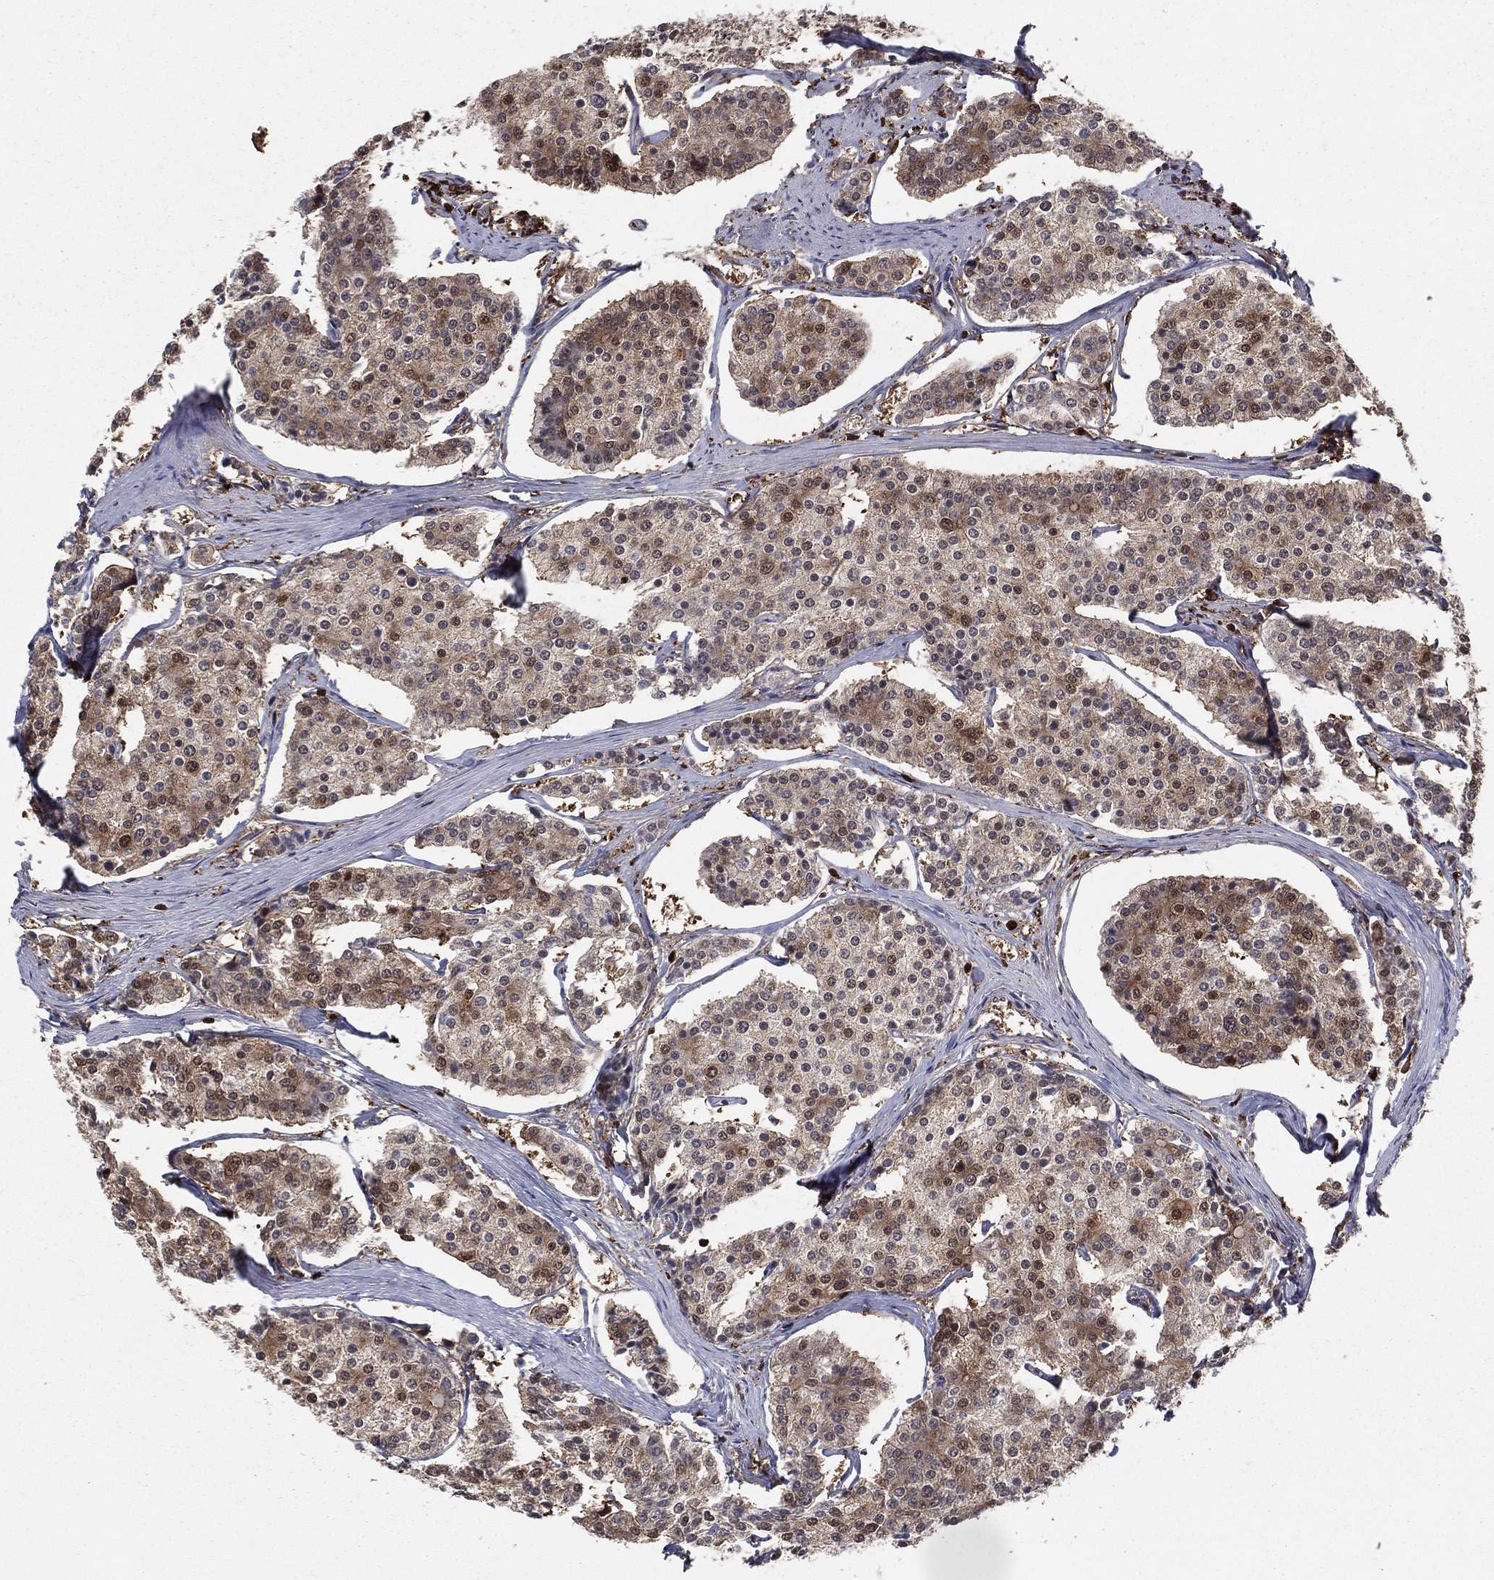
{"staining": {"intensity": "moderate", "quantity": "<25%", "location": "cytoplasmic/membranous,nuclear"}, "tissue": "carcinoid", "cell_type": "Tumor cells", "image_type": "cancer", "snomed": [{"axis": "morphology", "description": "Carcinoid, malignant, NOS"}, {"axis": "topography", "description": "Small intestine"}], "caption": "Protein positivity by immunohistochemistry exhibits moderate cytoplasmic/membranous and nuclear expression in approximately <25% of tumor cells in carcinoid (malignant). The protein is shown in brown color, while the nuclei are stained blue.", "gene": "ENO1", "patient": {"sex": "female", "age": 65}}